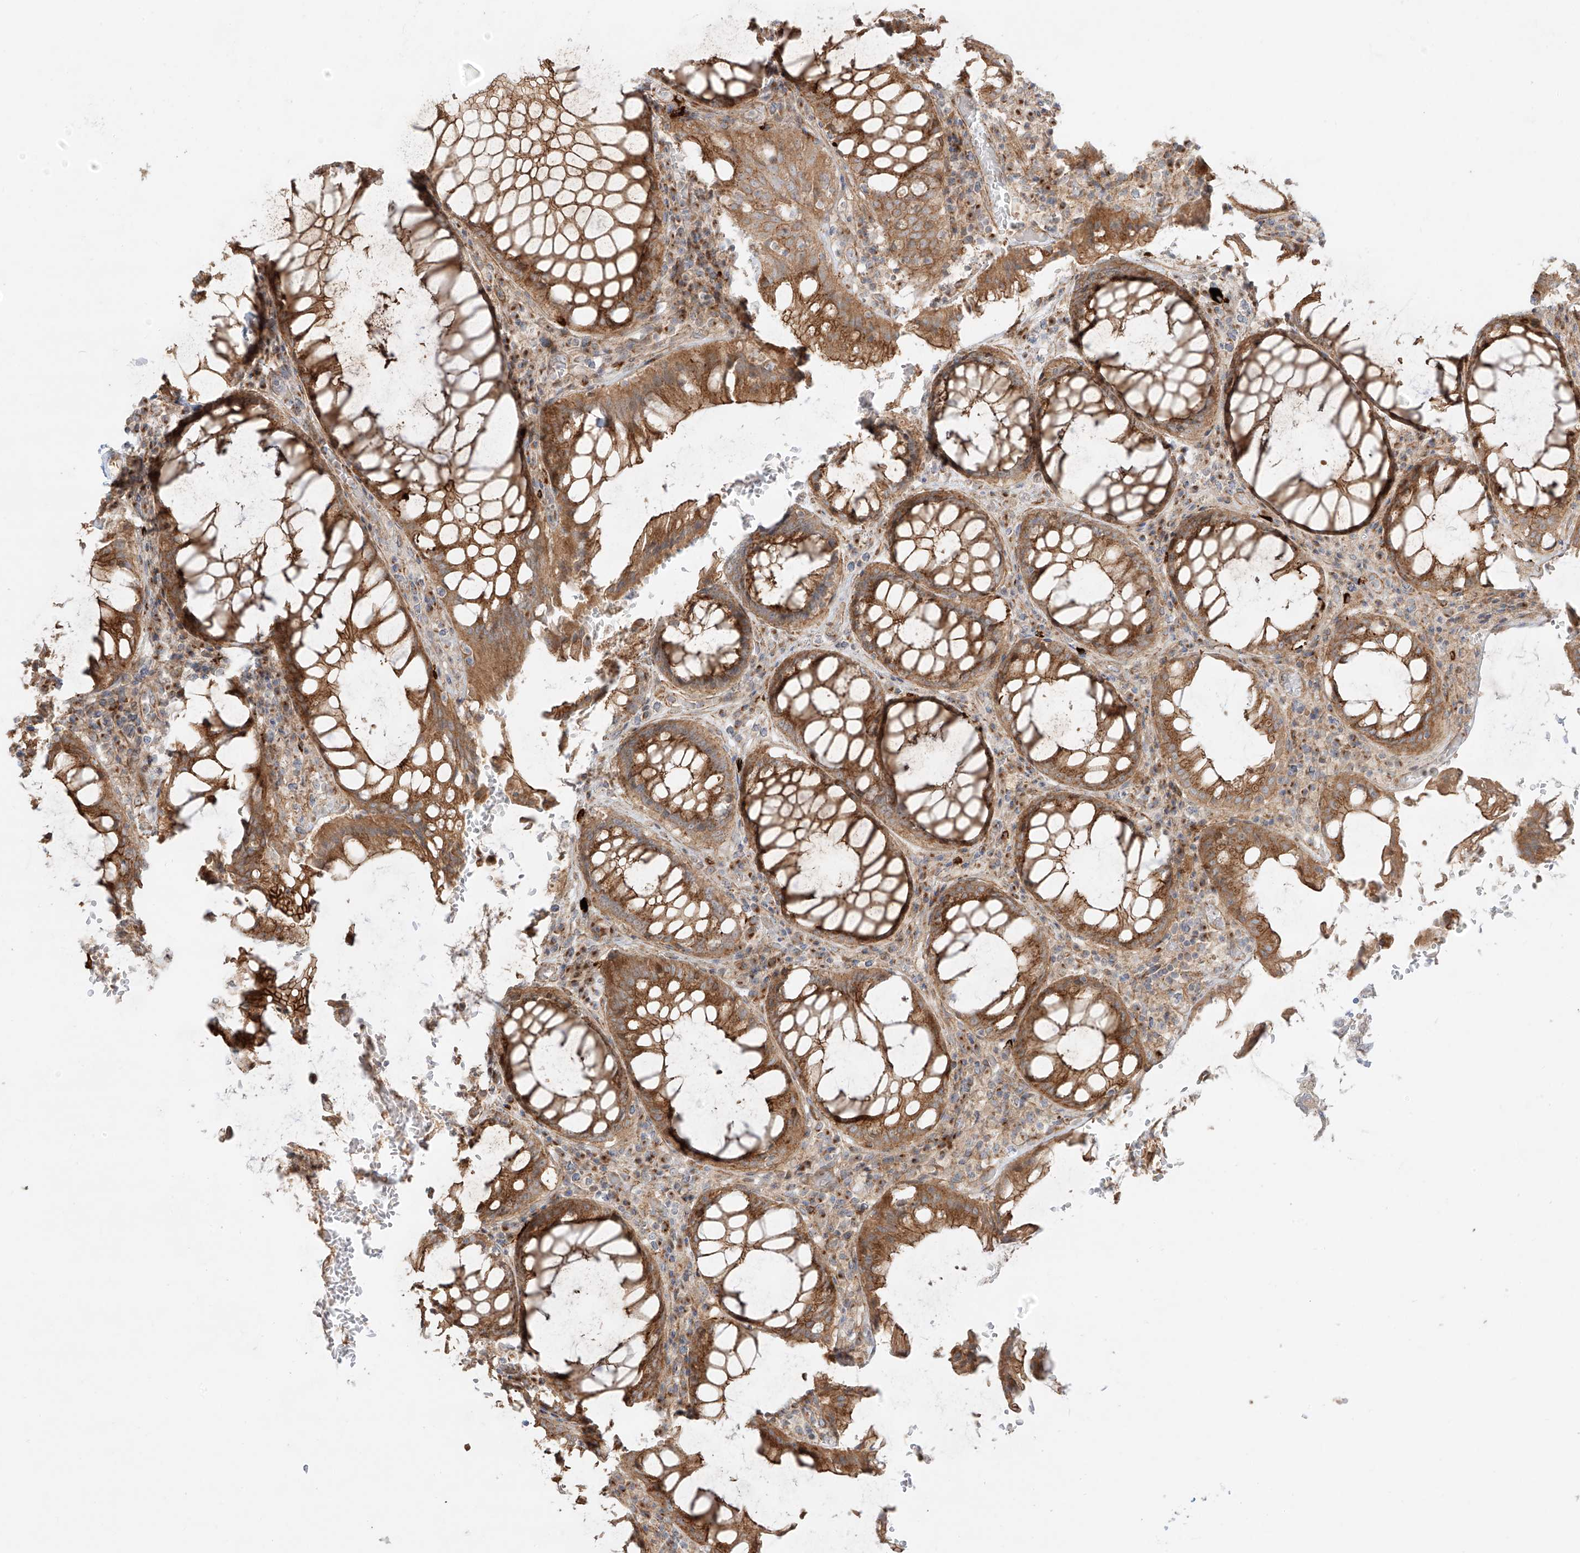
{"staining": {"intensity": "moderate", "quantity": ">75%", "location": "cytoplasmic/membranous"}, "tissue": "rectum", "cell_type": "Glandular cells", "image_type": "normal", "snomed": [{"axis": "morphology", "description": "Normal tissue, NOS"}, {"axis": "topography", "description": "Rectum"}], "caption": "Human rectum stained for a protein (brown) exhibits moderate cytoplasmic/membranous positive staining in approximately >75% of glandular cells.", "gene": "ZNF287", "patient": {"sex": "male", "age": 64}}